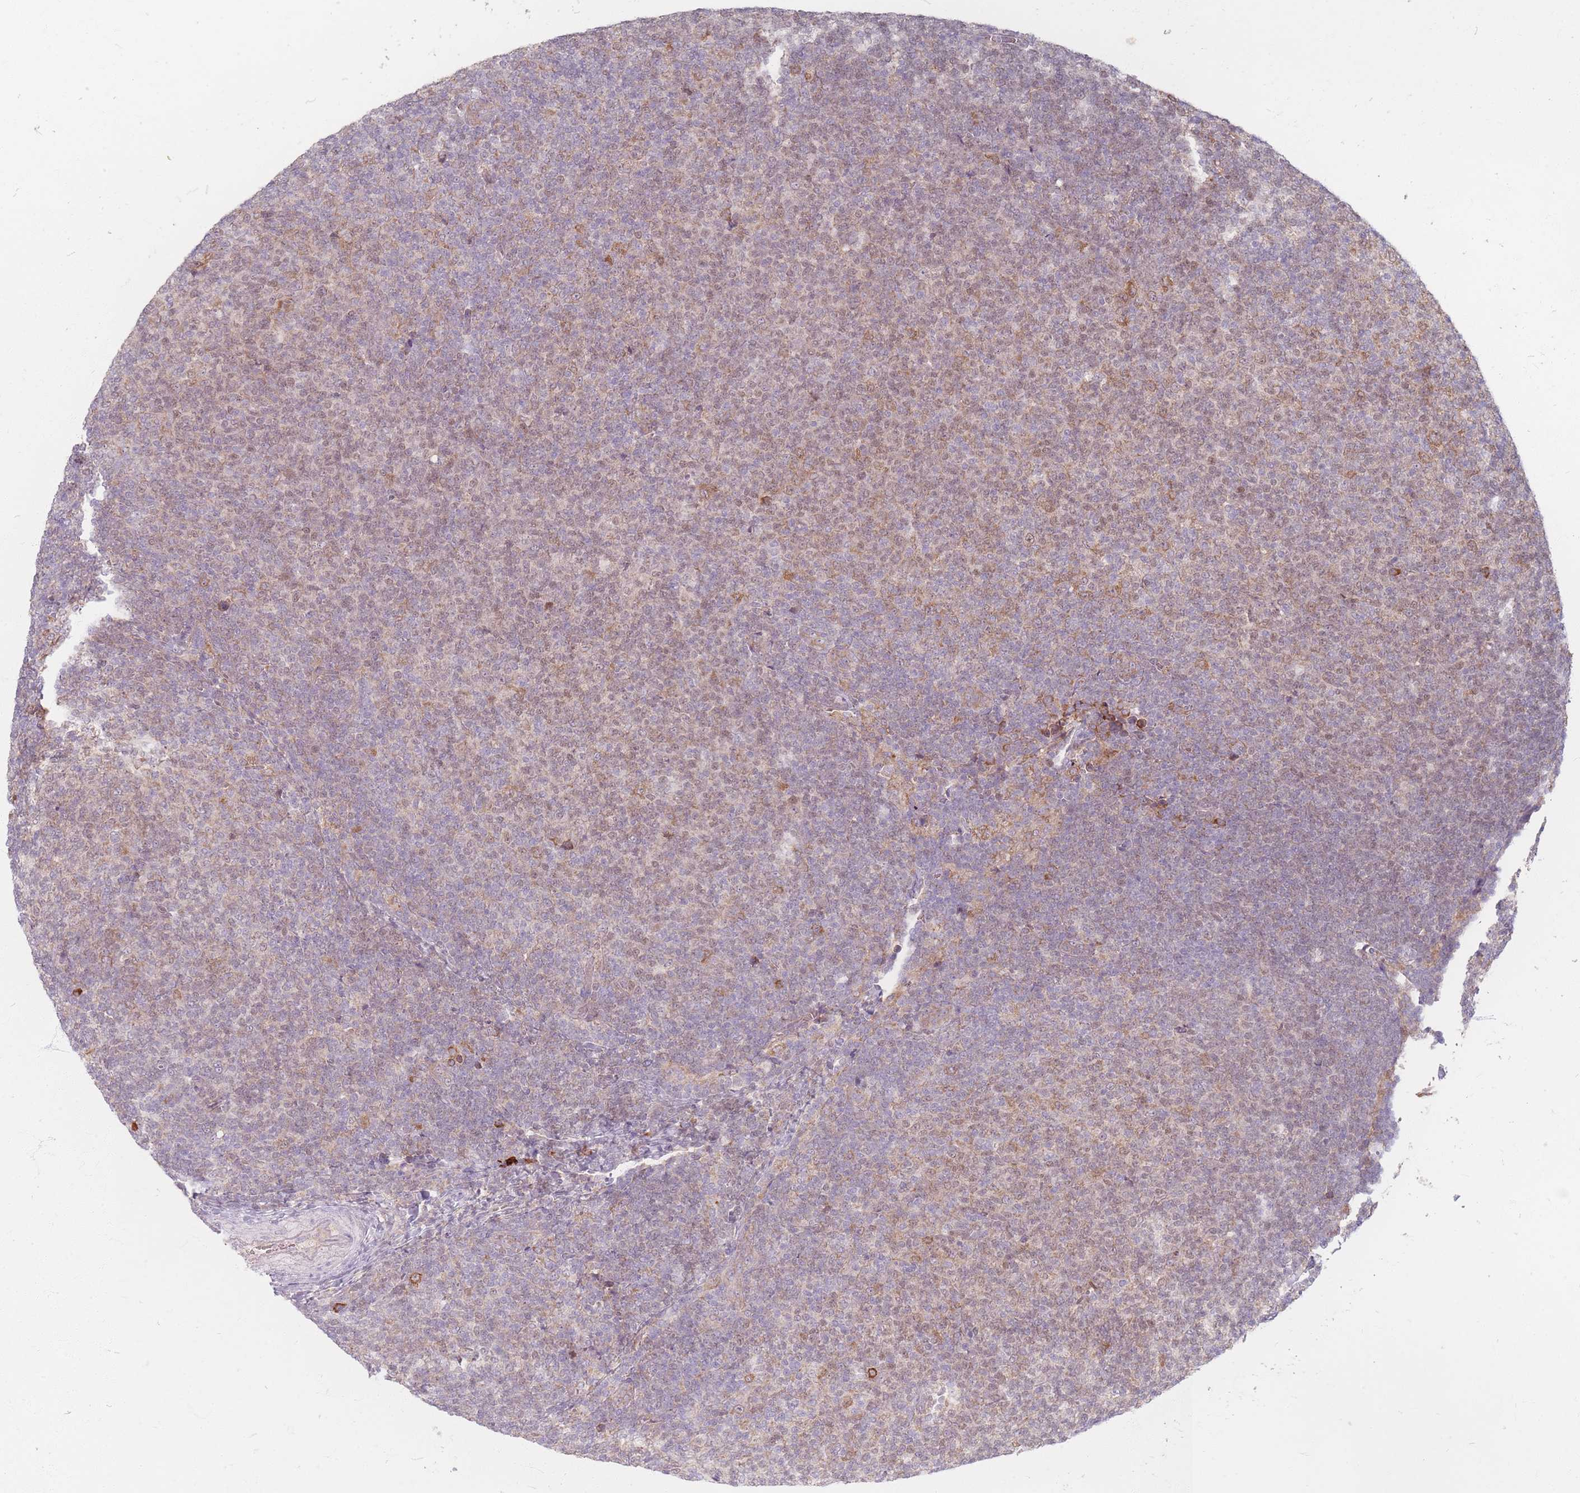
{"staining": {"intensity": "weak", "quantity": "25%-75%", "location": "cytoplasmic/membranous"}, "tissue": "lymphoma", "cell_type": "Tumor cells", "image_type": "cancer", "snomed": [{"axis": "morphology", "description": "Malignant lymphoma, non-Hodgkin's type, Low grade"}, {"axis": "topography", "description": "Lymph node"}], "caption": "The photomicrograph displays immunohistochemical staining of low-grade malignant lymphoma, non-Hodgkin's type. There is weak cytoplasmic/membranous expression is present in approximately 25%-75% of tumor cells.", "gene": "SMIM14", "patient": {"sex": "male", "age": 66}}